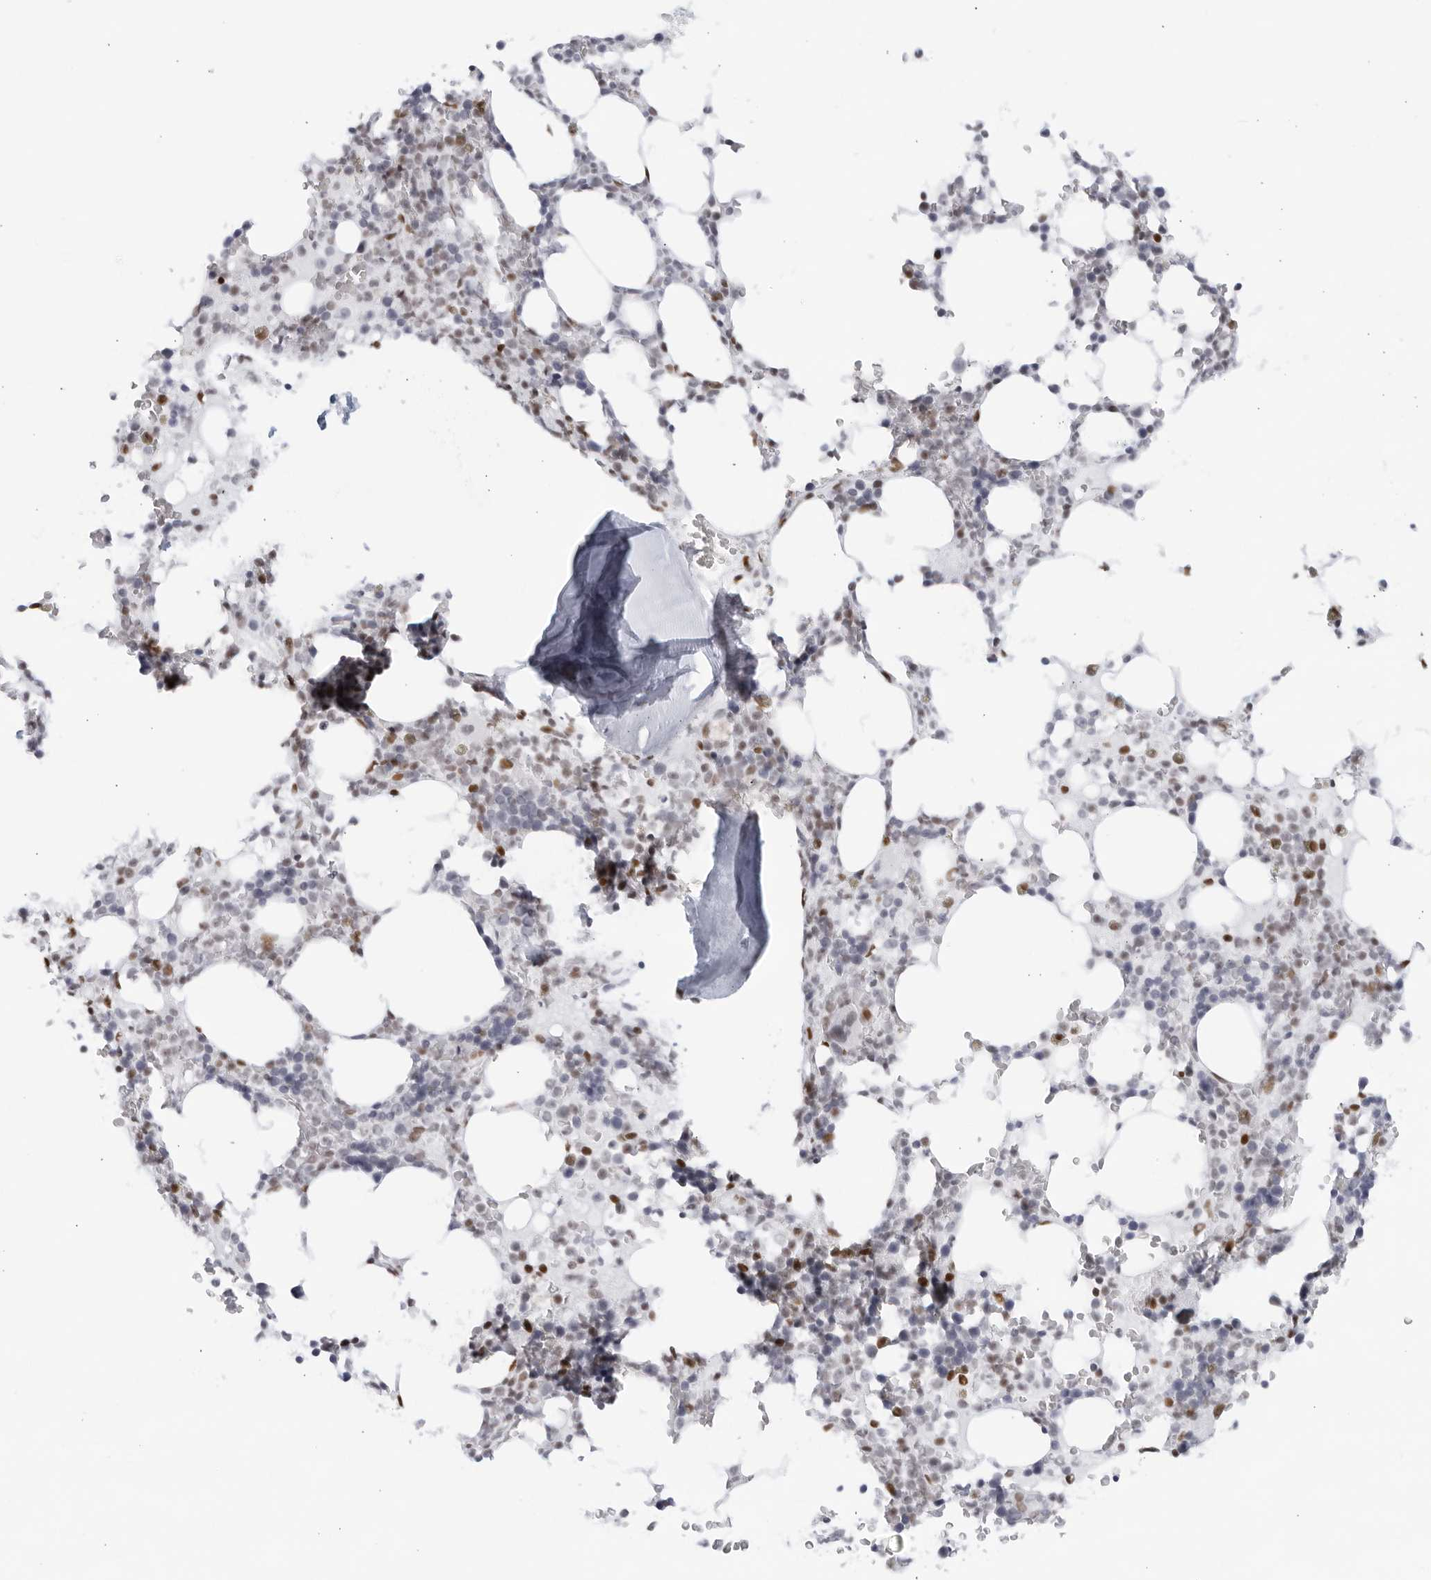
{"staining": {"intensity": "moderate", "quantity": "<25%", "location": "nuclear"}, "tissue": "bone marrow", "cell_type": "Hematopoietic cells", "image_type": "normal", "snomed": [{"axis": "morphology", "description": "Normal tissue, NOS"}, {"axis": "topography", "description": "Bone marrow"}], "caption": "Protein positivity by IHC displays moderate nuclear expression in approximately <25% of hematopoietic cells in benign bone marrow. The staining was performed using DAB (3,3'-diaminobenzidine) to visualize the protein expression in brown, while the nuclei were stained in blue with hematoxylin (Magnification: 20x).", "gene": "HP1BP3", "patient": {"sex": "male", "age": 58}}